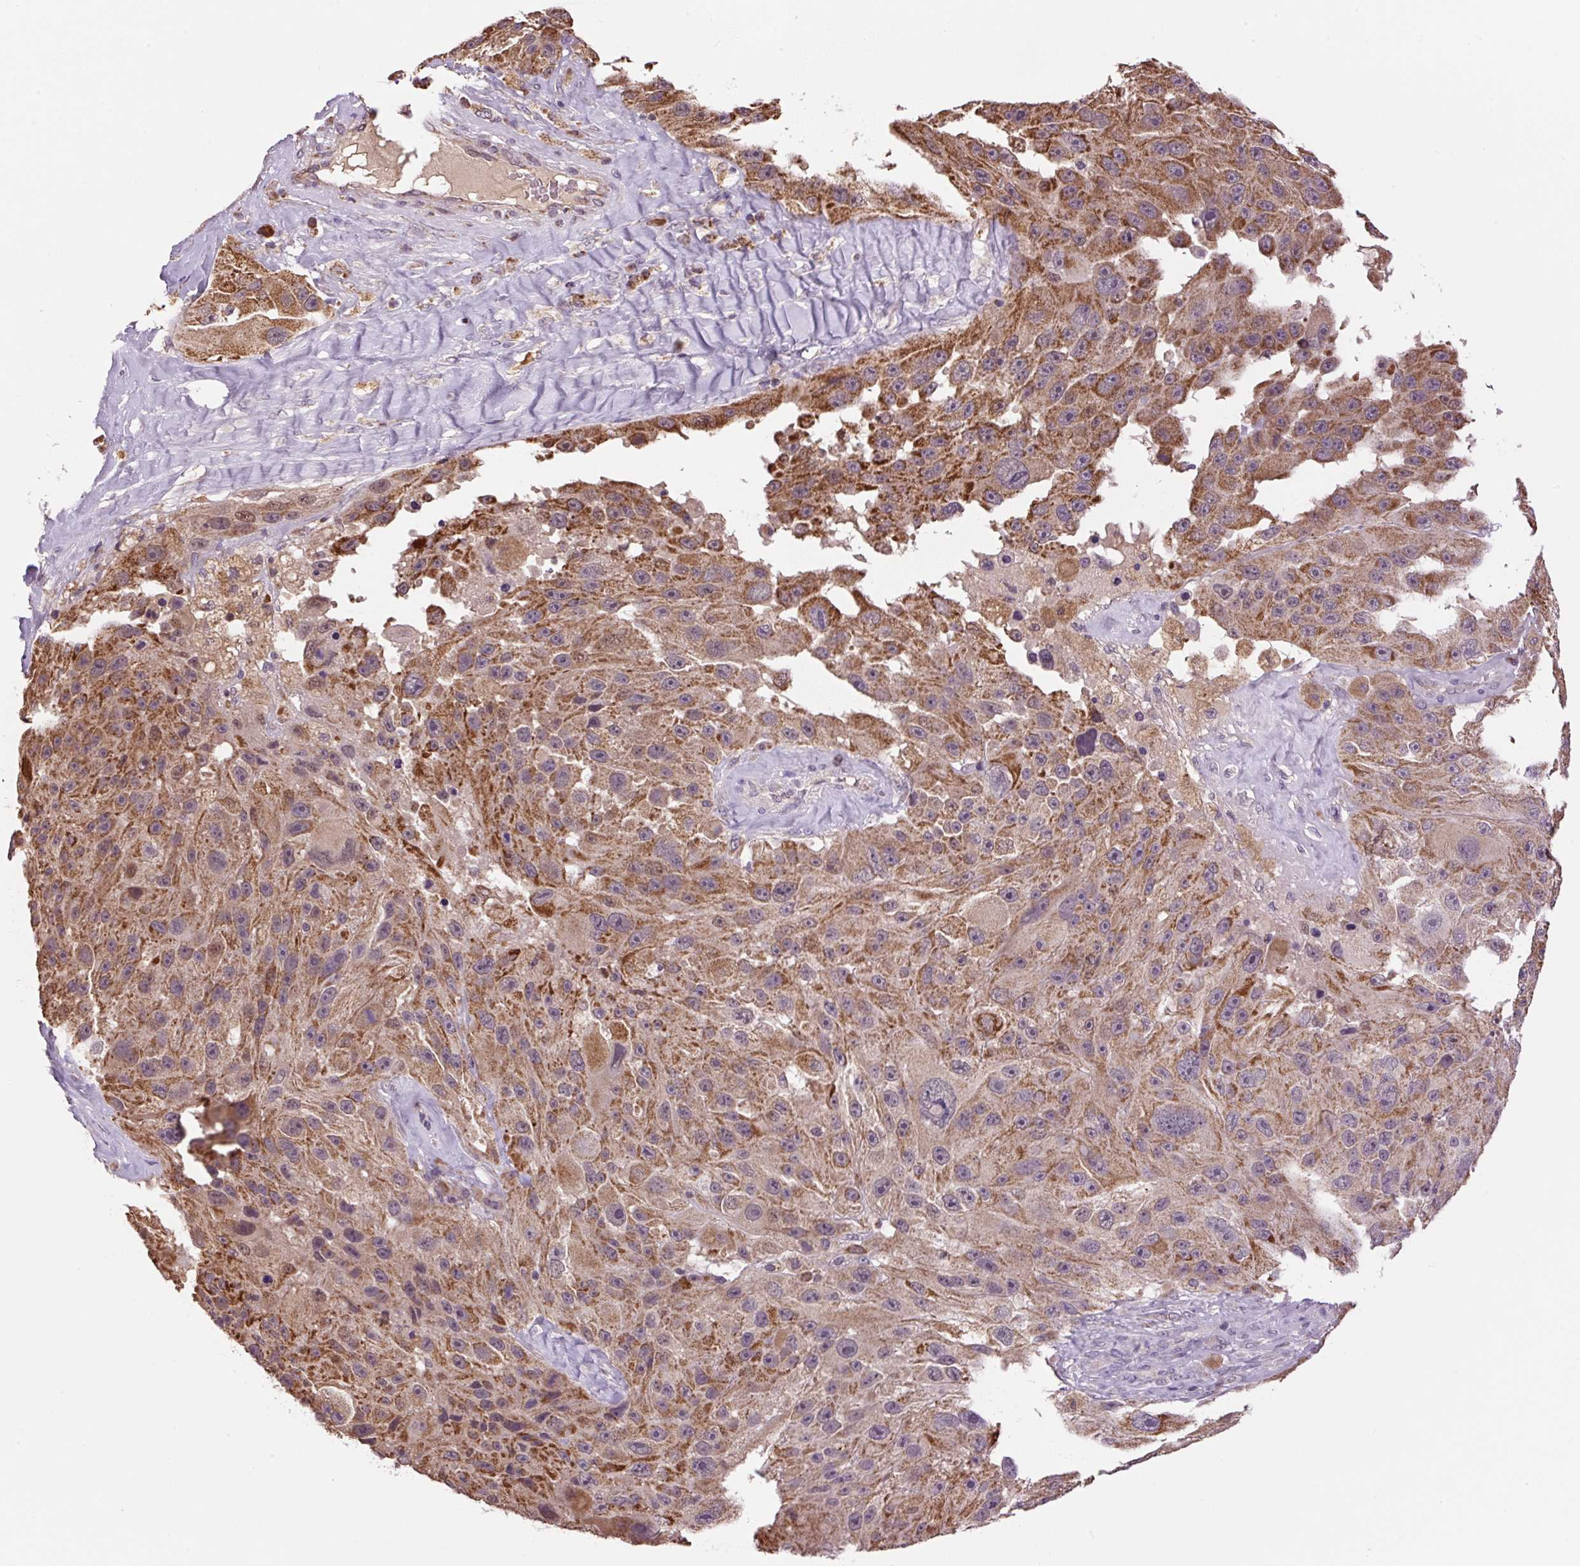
{"staining": {"intensity": "moderate", "quantity": ">75%", "location": "cytoplasmic/membranous,nuclear"}, "tissue": "melanoma", "cell_type": "Tumor cells", "image_type": "cancer", "snomed": [{"axis": "morphology", "description": "Malignant melanoma, Metastatic site"}, {"axis": "topography", "description": "Lymph node"}], "caption": "This is a histology image of IHC staining of malignant melanoma (metastatic site), which shows moderate expression in the cytoplasmic/membranous and nuclear of tumor cells.", "gene": "SGF29", "patient": {"sex": "male", "age": 62}}